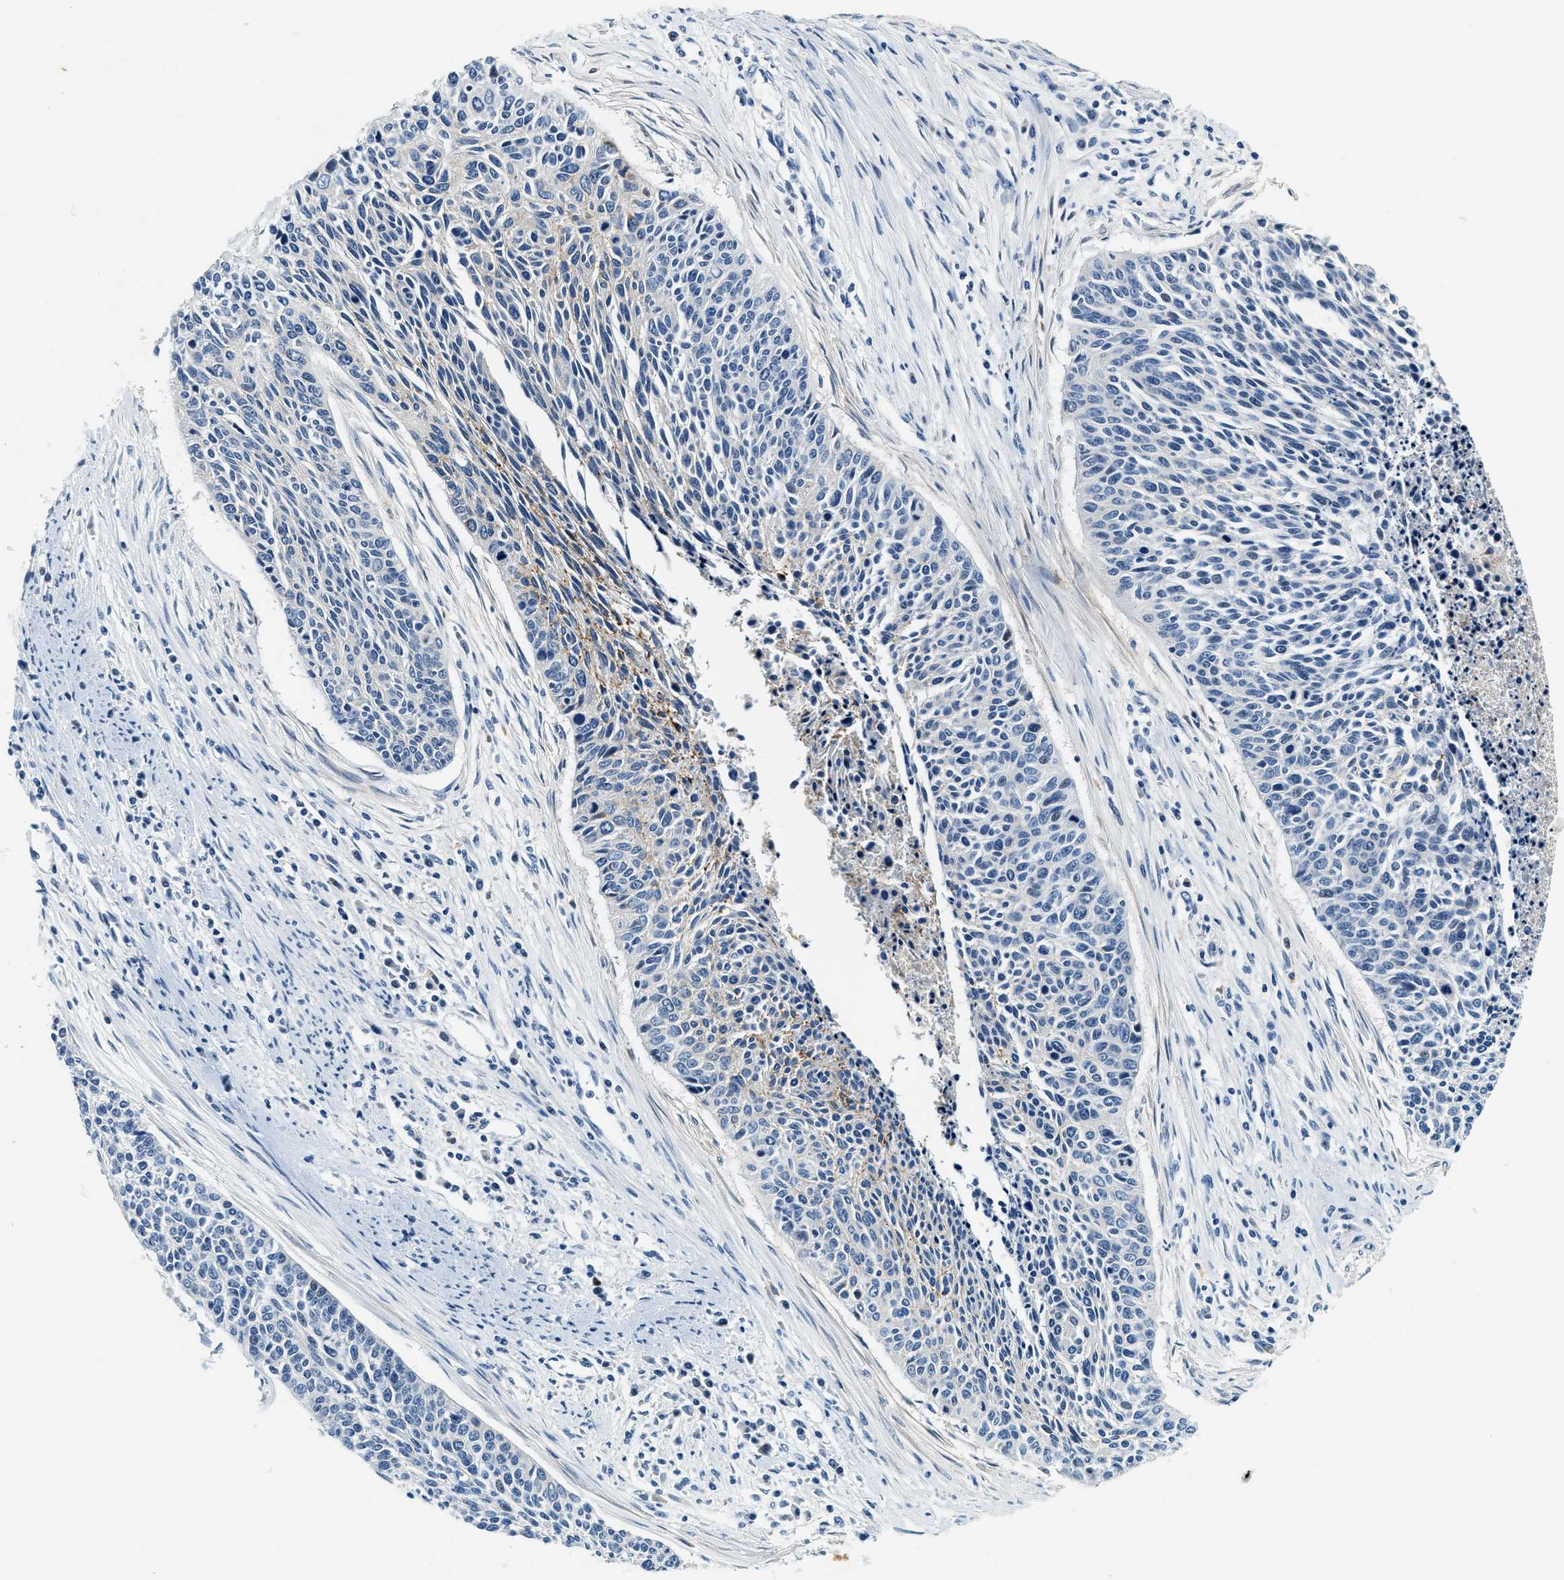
{"staining": {"intensity": "negative", "quantity": "none", "location": "none"}, "tissue": "cervical cancer", "cell_type": "Tumor cells", "image_type": "cancer", "snomed": [{"axis": "morphology", "description": "Squamous cell carcinoma, NOS"}, {"axis": "topography", "description": "Cervix"}], "caption": "IHC histopathology image of neoplastic tissue: human cervical cancer (squamous cell carcinoma) stained with DAB demonstrates no significant protein staining in tumor cells.", "gene": "YAE1", "patient": {"sex": "female", "age": 55}}